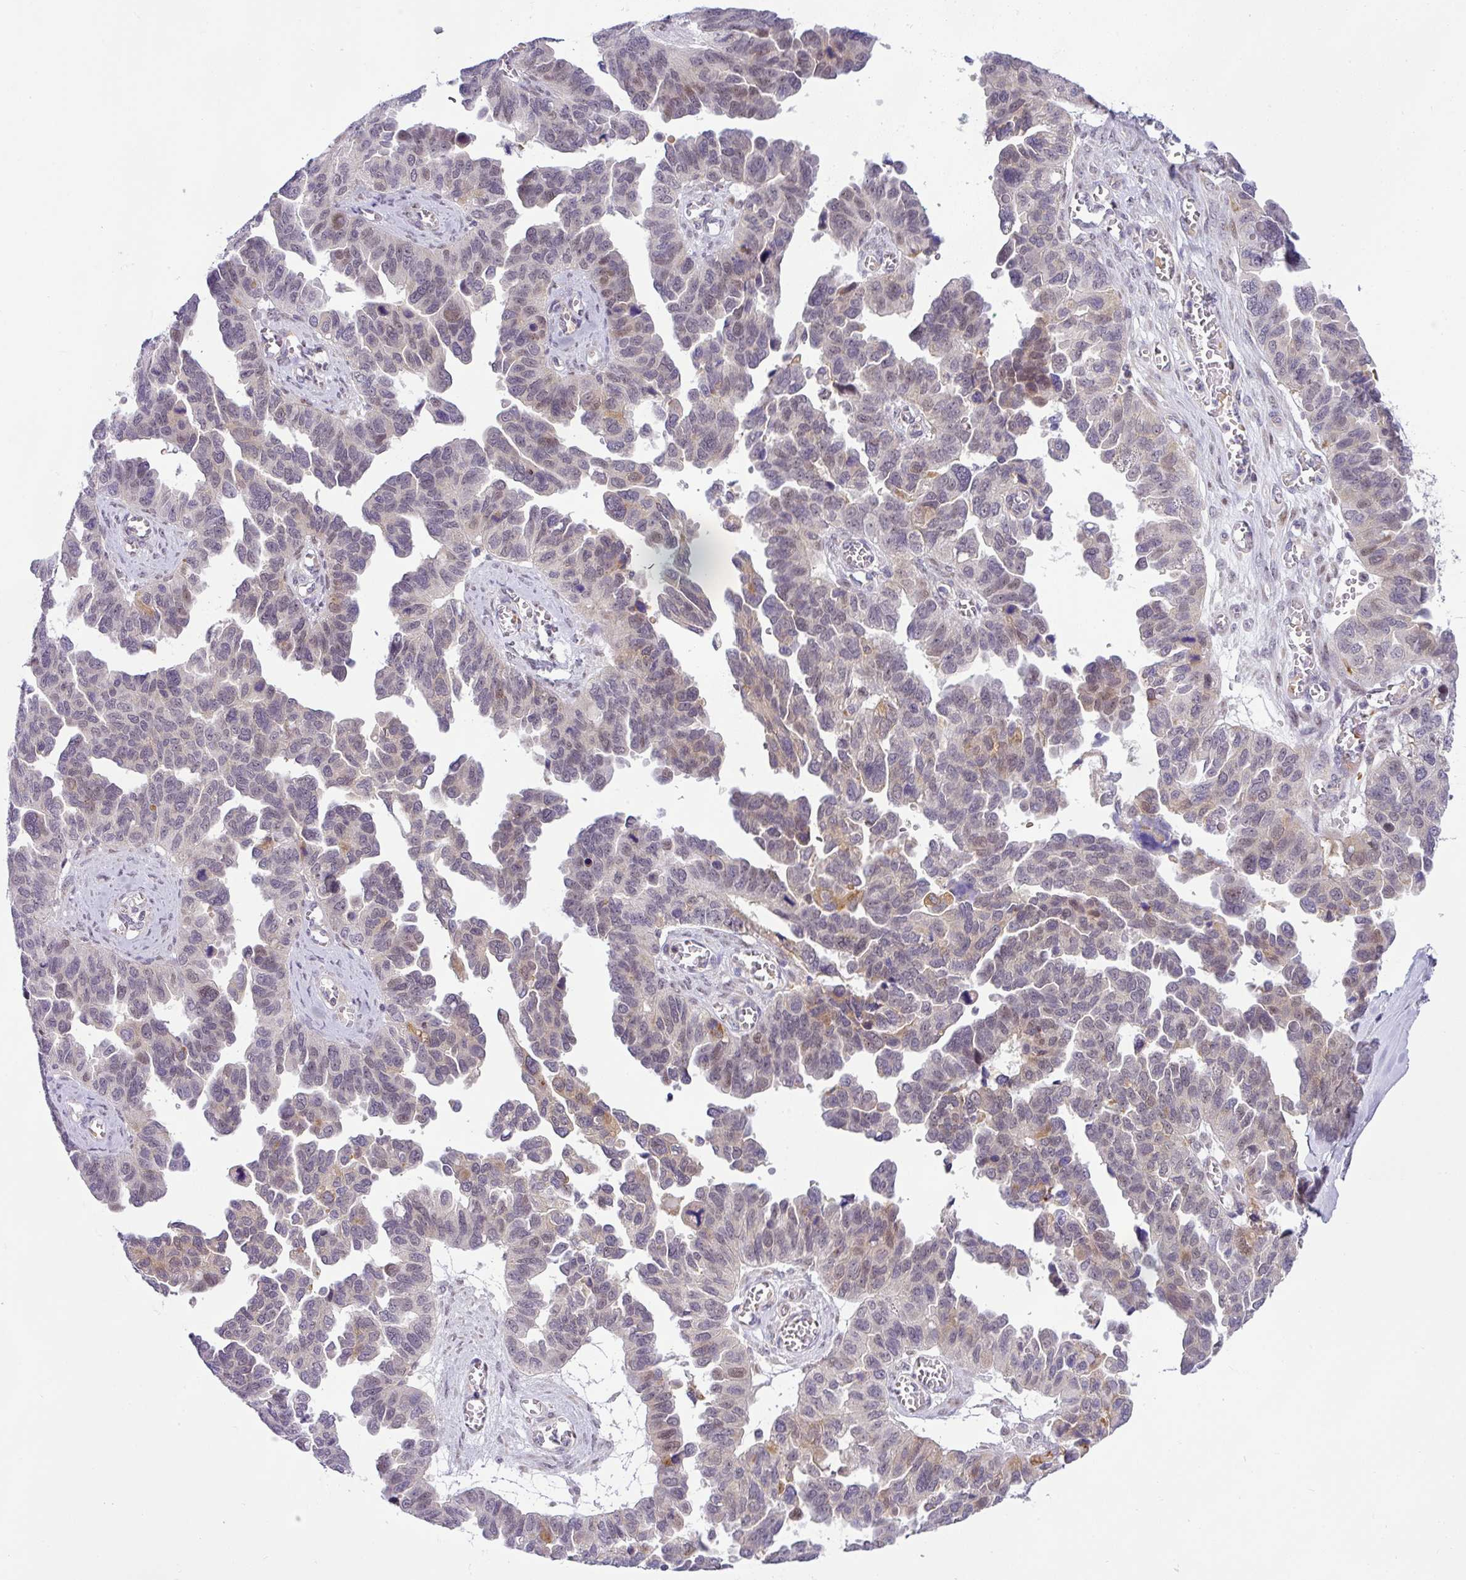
{"staining": {"intensity": "weak", "quantity": "<25%", "location": "cytoplasmic/membranous"}, "tissue": "ovarian cancer", "cell_type": "Tumor cells", "image_type": "cancer", "snomed": [{"axis": "morphology", "description": "Cystadenocarcinoma, serous, NOS"}, {"axis": "topography", "description": "Ovary"}], "caption": "IHC micrograph of ovarian serous cystadenocarcinoma stained for a protein (brown), which displays no expression in tumor cells.", "gene": "NDUFB2", "patient": {"sex": "female", "age": 64}}